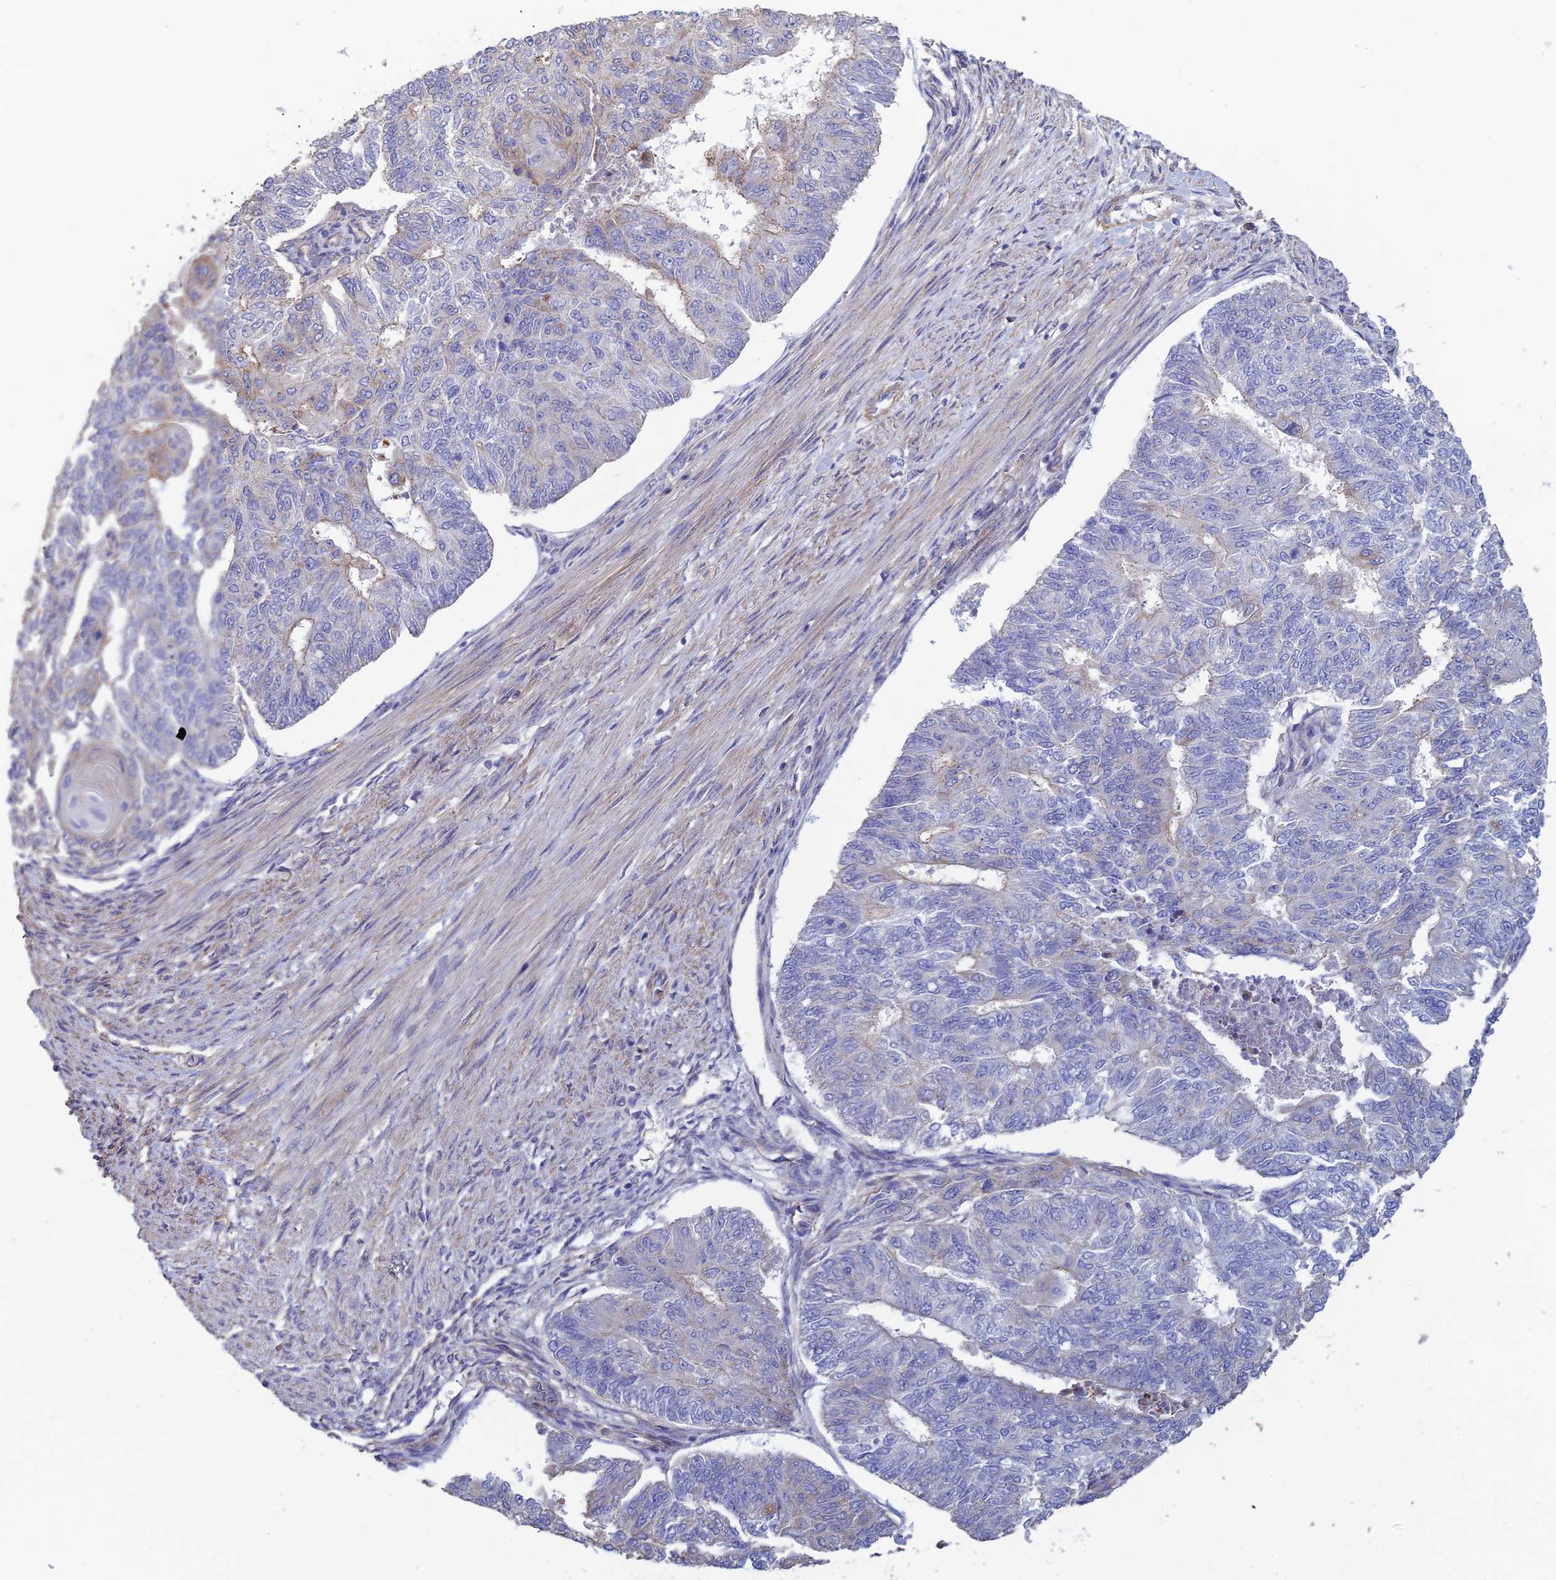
{"staining": {"intensity": "negative", "quantity": "none", "location": "none"}, "tissue": "endometrial cancer", "cell_type": "Tumor cells", "image_type": "cancer", "snomed": [{"axis": "morphology", "description": "Adenocarcinoma, NOS"}, {"axis": "topography", "description": "Endometrium"}], "caption": "Tumor cells are negative for protein expression in human adenocarcinoma (endometrial).", "gene": "PCDHA5", "patient": {"sex": "female", "age": 32}}